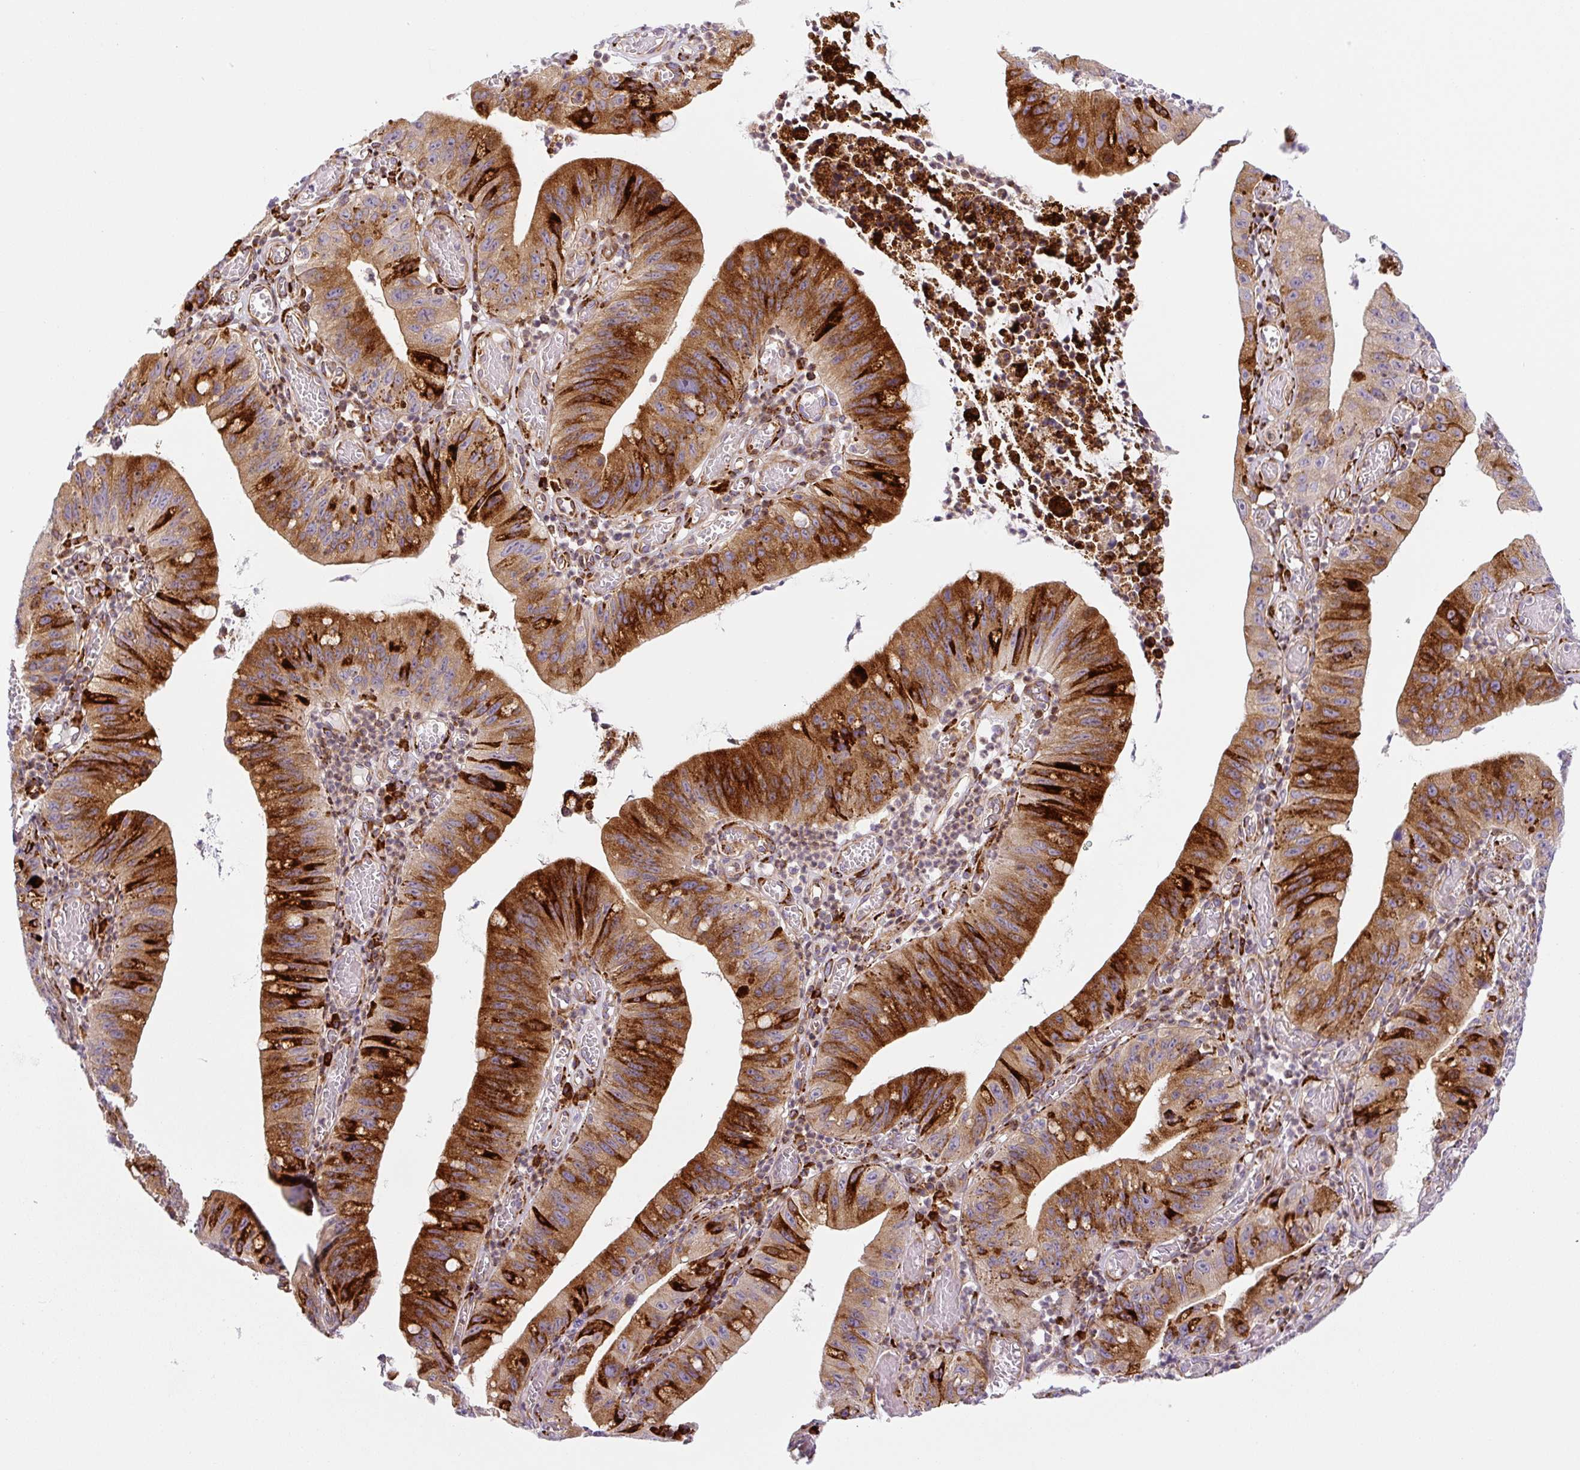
{"staining": {"intensity": "strong", "quantity": ">75%", "location": "cytoplasmic/membranous"}, "tissue": "stomach cancer", "cell_type": "Tumor cells", "image_type": "cancer", "snomed": [{"axis": "morphology", "description": "Adenocarcinoma, NOS"}, {"axis": "topography", "description": "Stomach"}], "caption": "Protein expression by immunohistochemistry shows strong cytoplasmic/membranous positivity in about >75% of tumor cells in stomach cancer (adenocarcinoma).", "gene": "DISP3", "patient": {"sex": "male", "age": 59}}